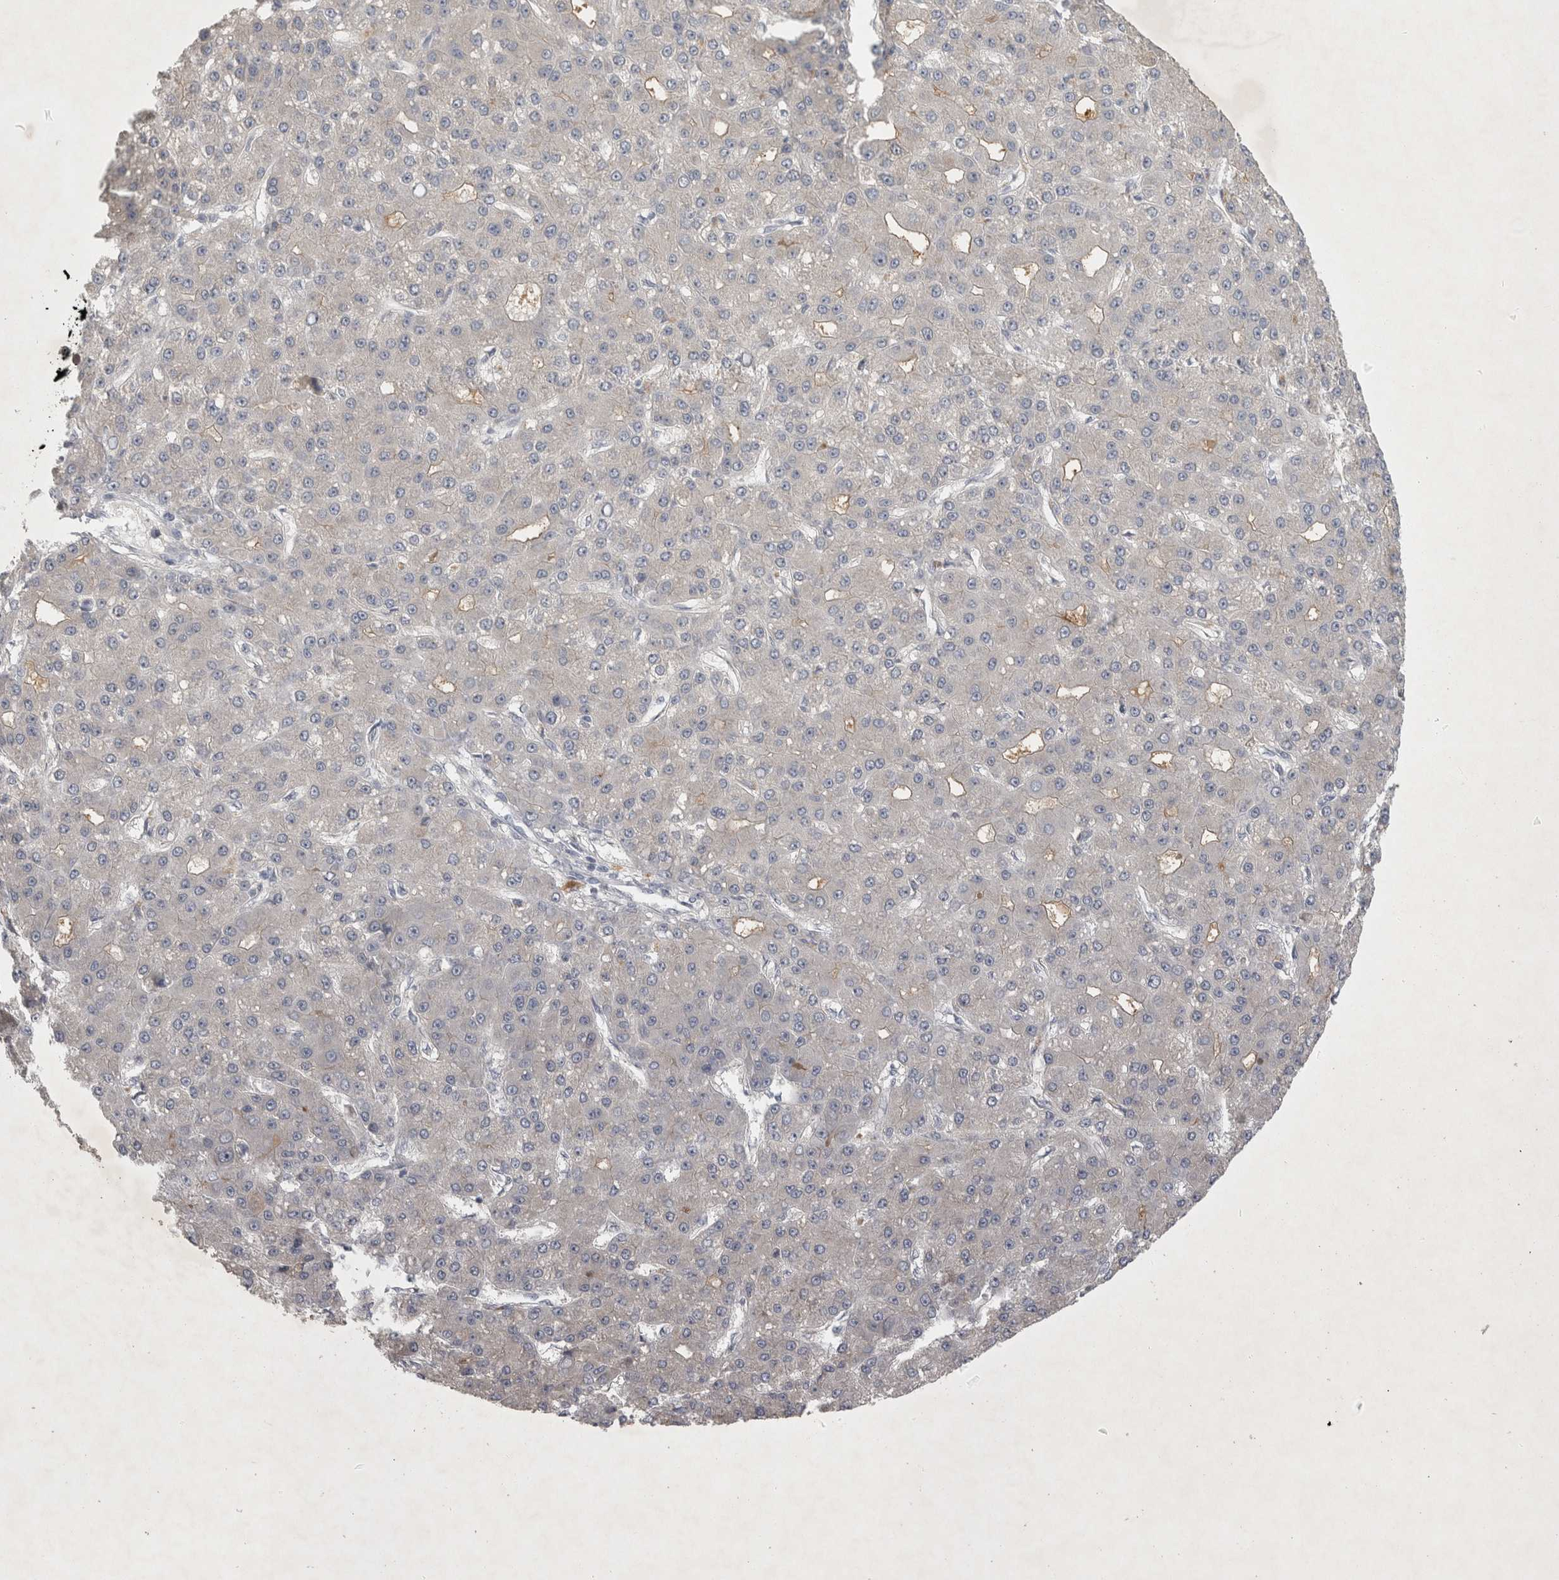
{"staining": {"intensity": "negative", "quantity": "none", "location": "none"}, "tissue": "liver cancer", "cell_type": "Tumor cells", "image_type": "cancer", "snomed": [{"axis": "morphology", "description": "Carcinoma, Hepatocellular, NOS"}, {"axis": "topography", "description": "Liver"}], "caption": "High power microscopy image of an immunohistochemistry (IHC) micrograph of liver cancer, revealing no significant positivity in tumor cells.", "gene": "ENPP7", "patient": {"sex": "male", "age": 67}}